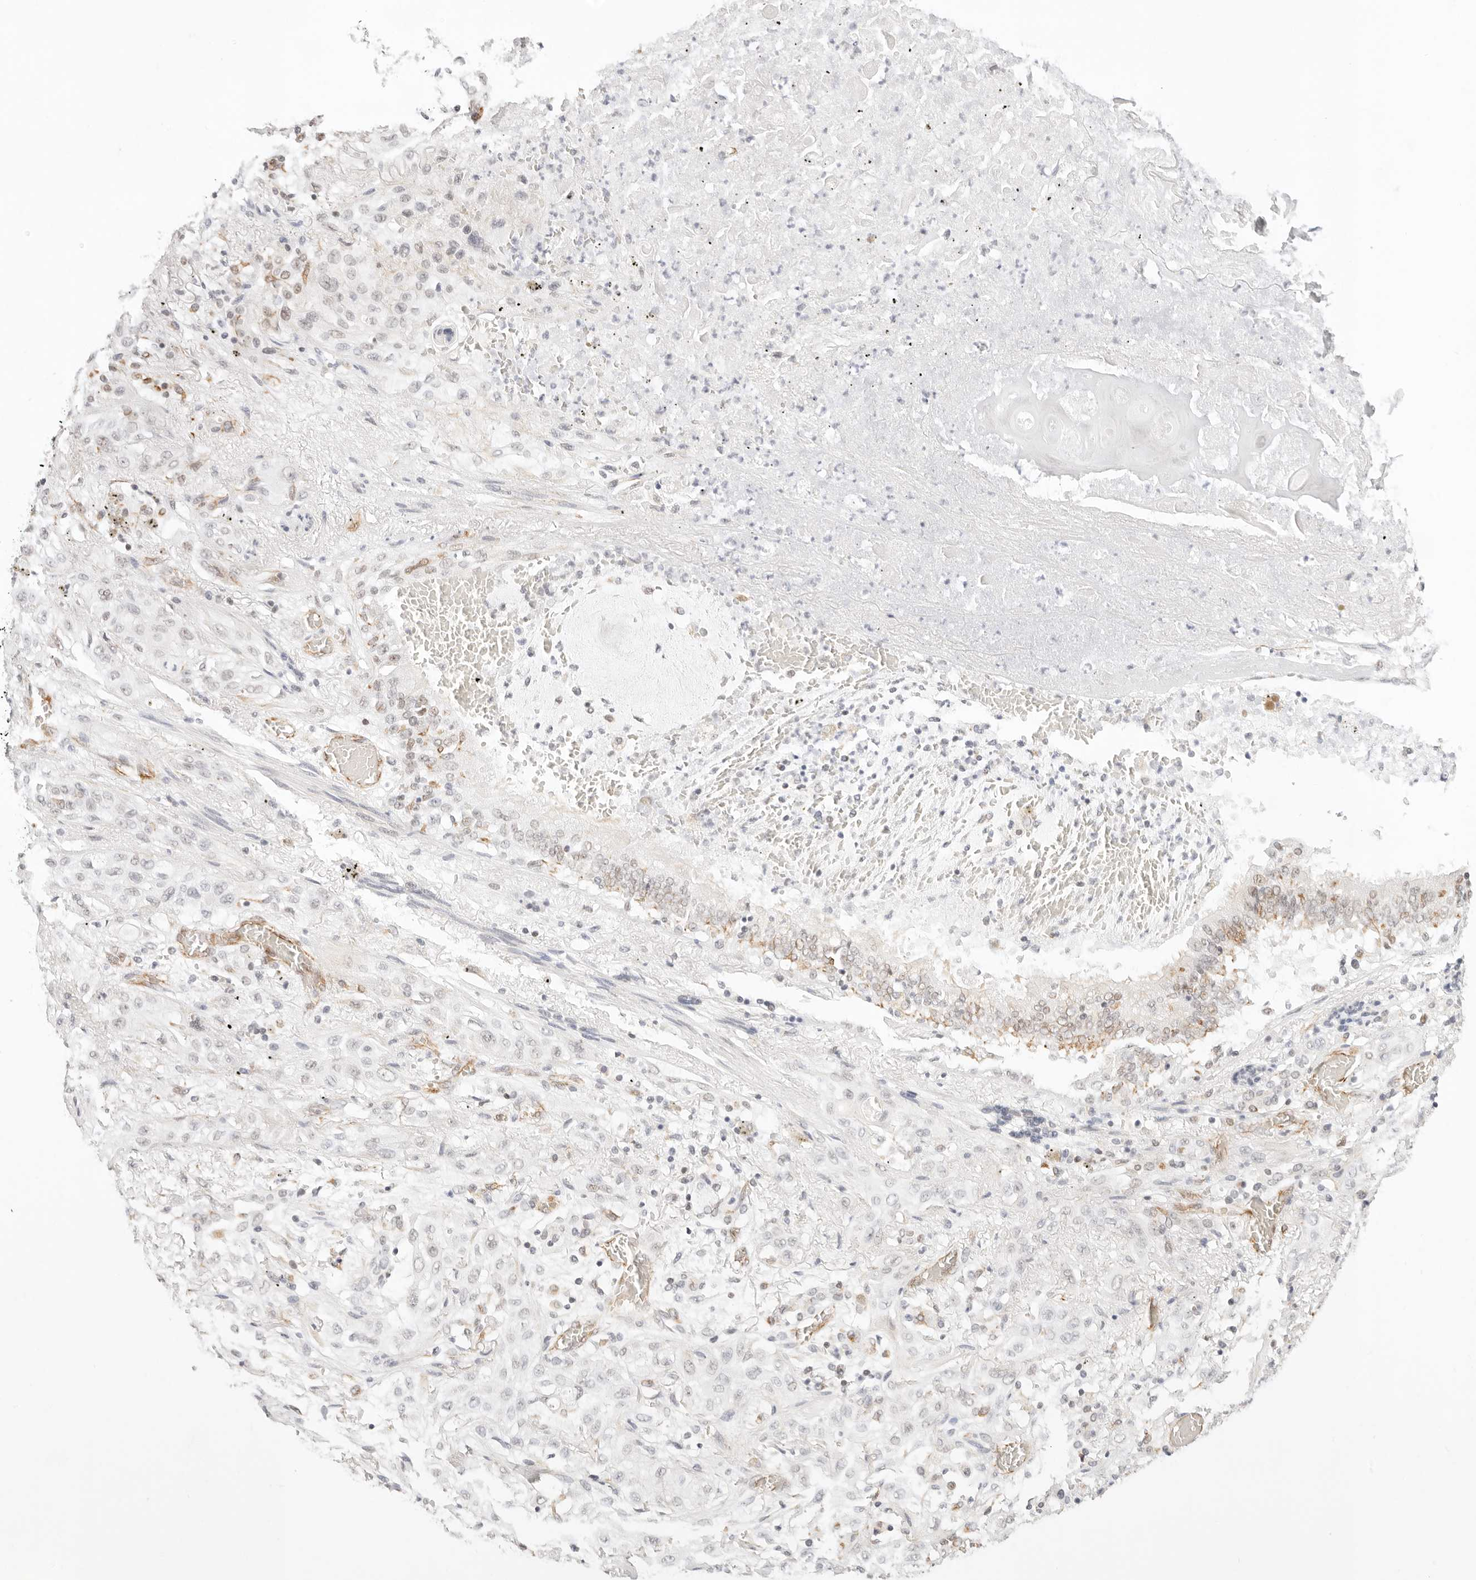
{"staining": {"intensity": "negative", "quantity": "none", "location": "none"}, "tissue": "lung cancer", "cell_type": "Tumor cells", "image_type": "cancer", "snomed": [{"axis": "morphology", "description": "Squamous cell carcinoma, NOS"}, {"axis": "topography", "description": "Lung"}], "caption": "DAB immunohistochemical staining of lung cancer (squamous cell carcinoma) reveals no significant positivity in tumor cells.", "gene": "ZC3H11A", "patient": {"sex": "female", "age": 47}}